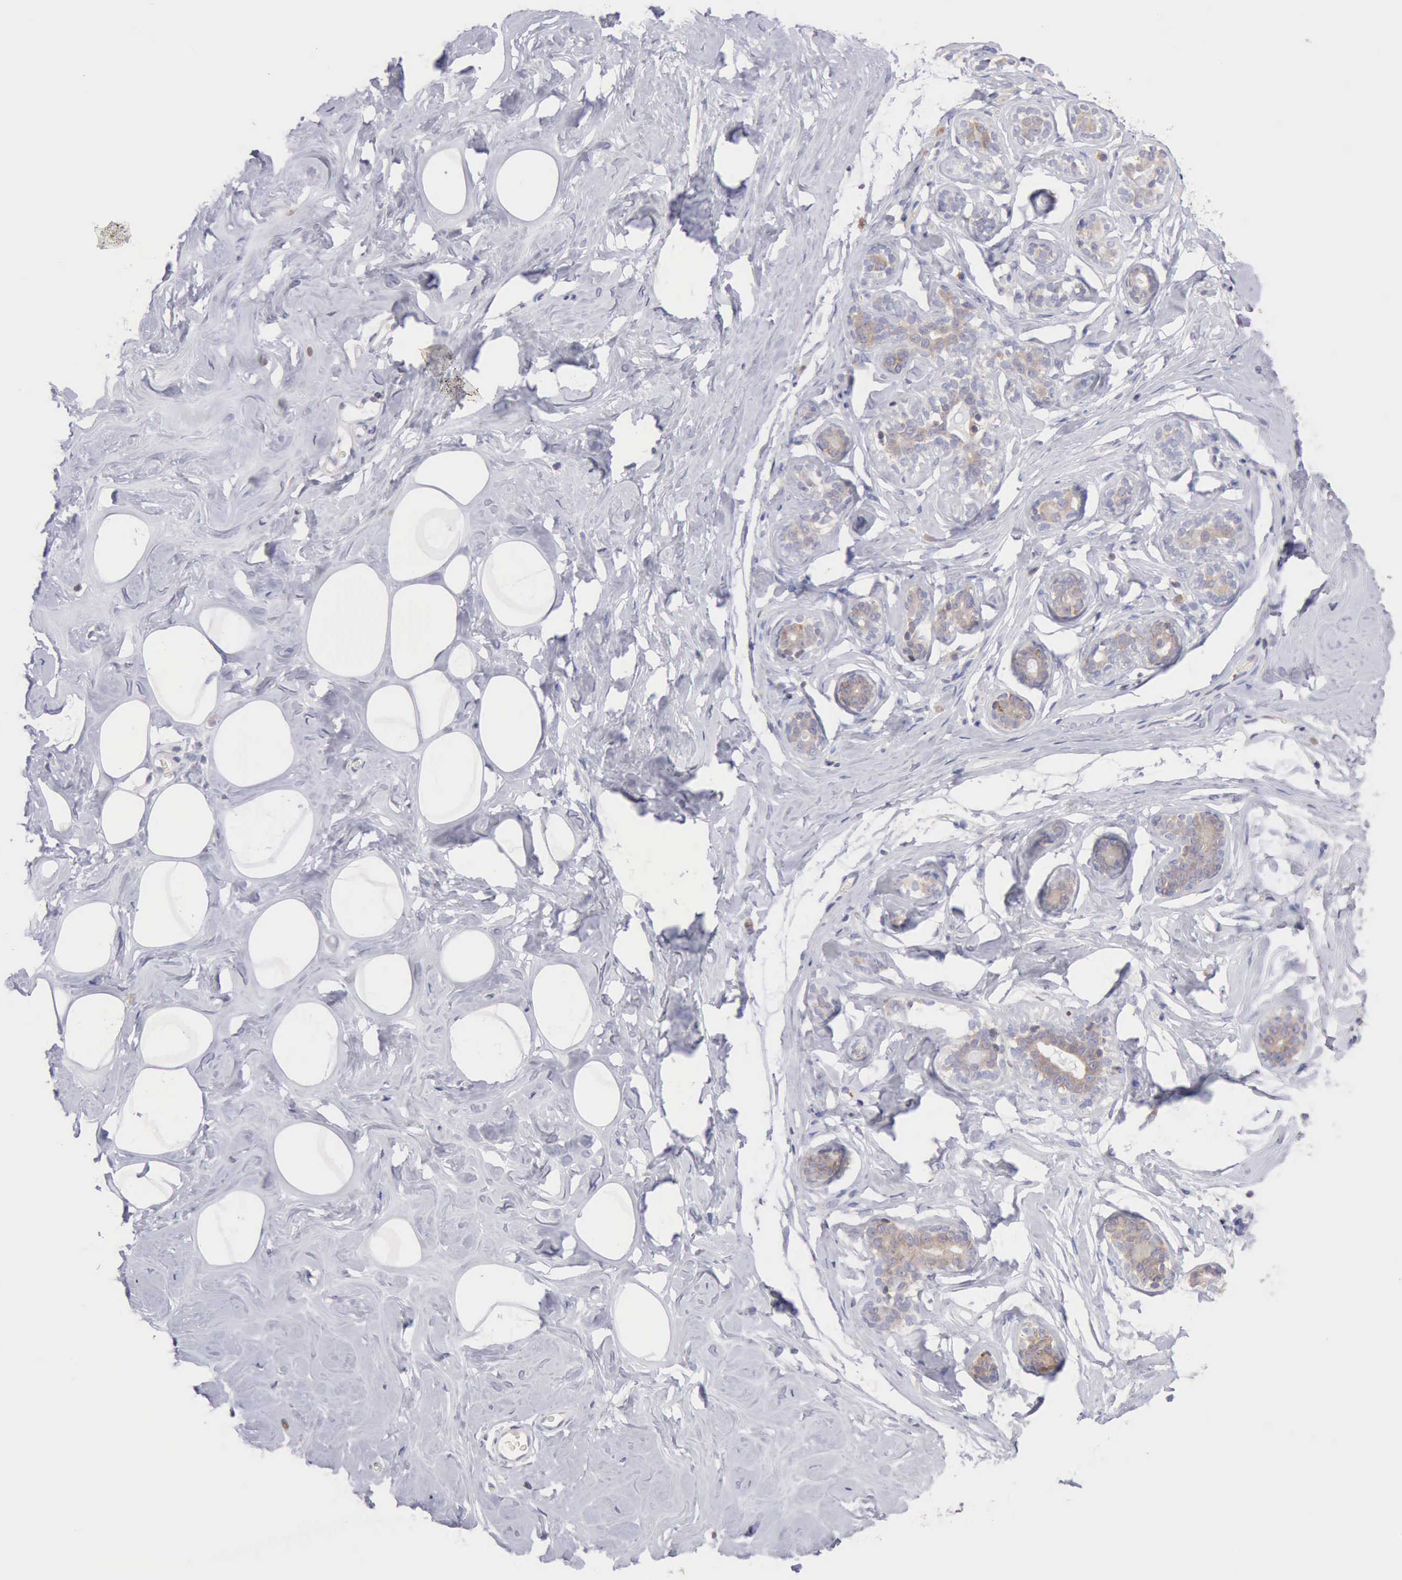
{"staining": {"intensity": "negative", "quantity": "none", "location": "none"}, "tissue": "breast", "cell_type": "Adipocytes", "image_type": "normal", "snomed": [{"axis": "morphology", "description": "Normal tissue, NOS"}, {"axis": "morphology", "description": "Fibrosis, NOS"}, {"axis": "topography", "description": "Breast"}], "caption": "There is no significant expression in adipocytes of breast. (Brightfield microscopy of DAB (3,3'-diaminobenzidine) IHC at high magnification).", "gene": "SASH3", "patient": {"sex": "female", "age": 39}}